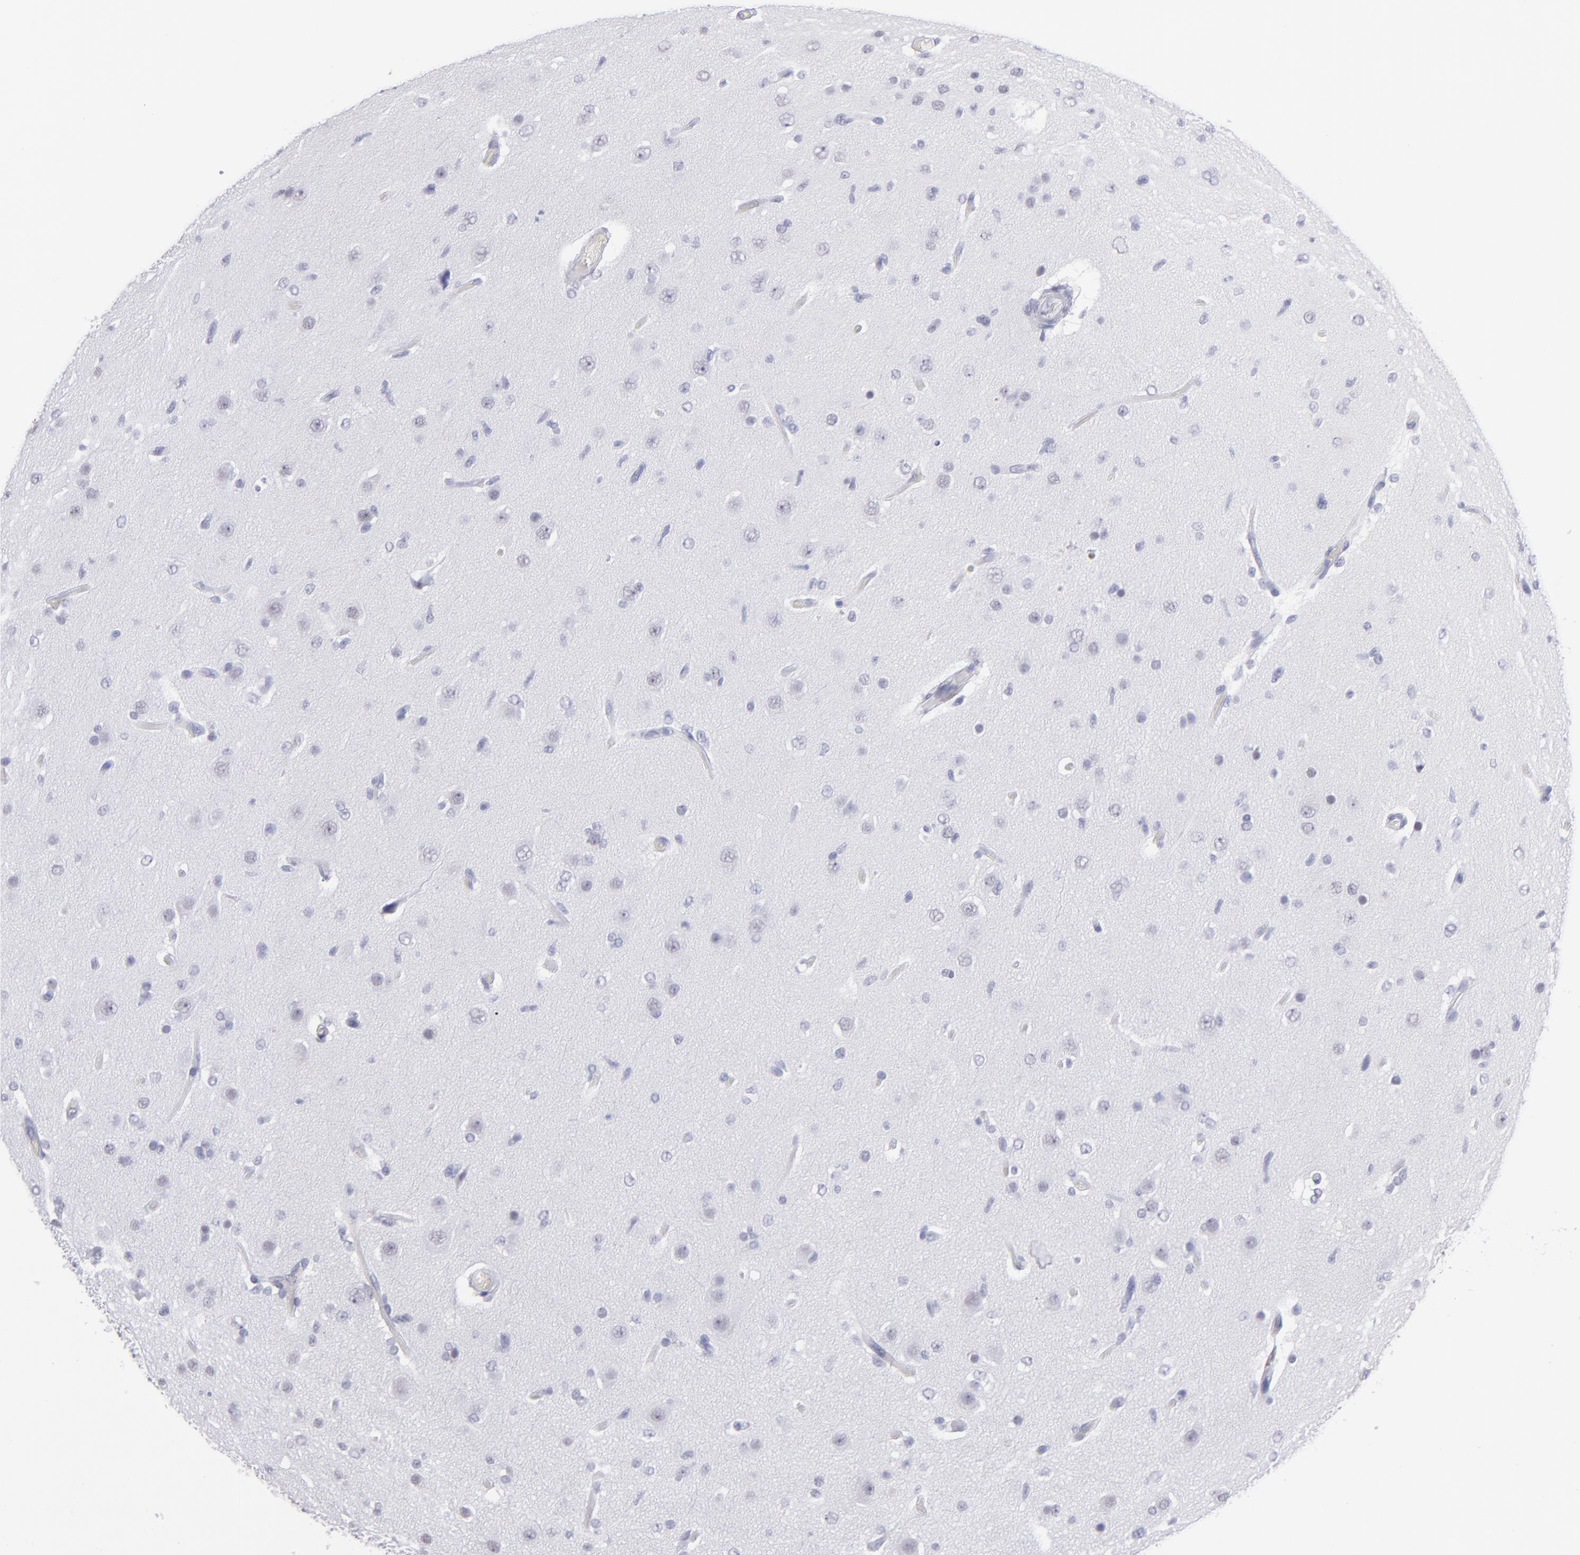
{"staining": {"intensity": "negative", "quantity": "none", "location": "none"}, "tissue": "glioma", "cell_type": "Tumor cells", "image_type": "cancer", "snomed": [{"axis": "morphology", "description": "Glioma, malignant, High grade"}, {"axis": "topography", "description": "Brain"}], "caption": "This is an immunohistochemistry (IHC) image of human malignant glioma (high-grade). There is no expression in tumor cells.", "gene": "ALDOB", "patient": {"sex": "male", "age": 33}}